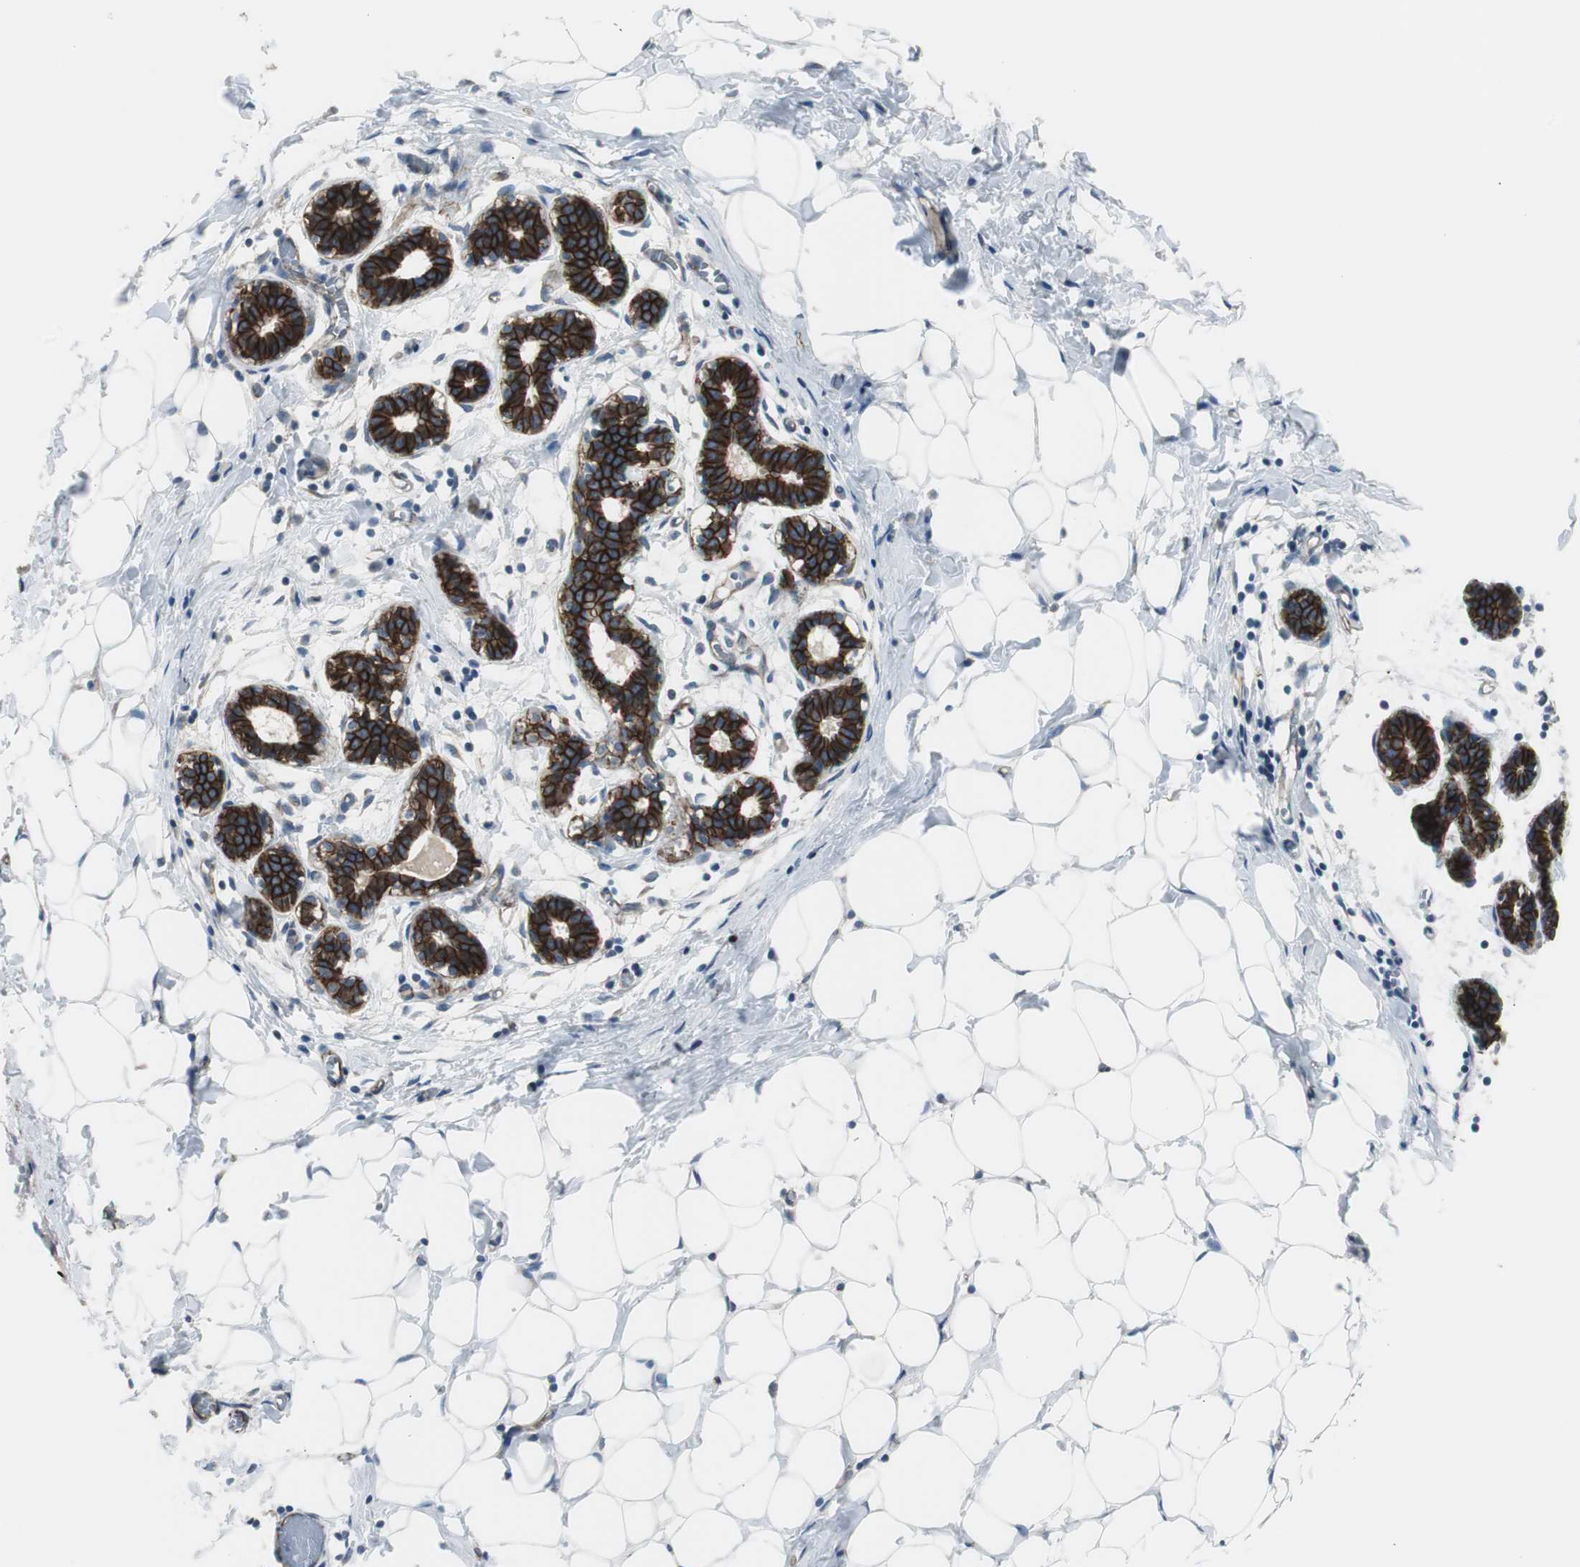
{"staining": {"intensity": "negative", "quantity": "none", "location": "none"}, "tissue": "breast", "cell_type": "Adipocytes", "image_type": "normal", "snomed": [{"axis": "morphology", "description": "Normal tissue, NOS"}, {"axis": "topography", "description": "Breast"}], "caption": "DAB immunohistochemical staining of normal human breast demonstrates no significant positivity in adipocytes.", "gene": "STXBP4", "patient": {"sex": "female", "age": 27}}